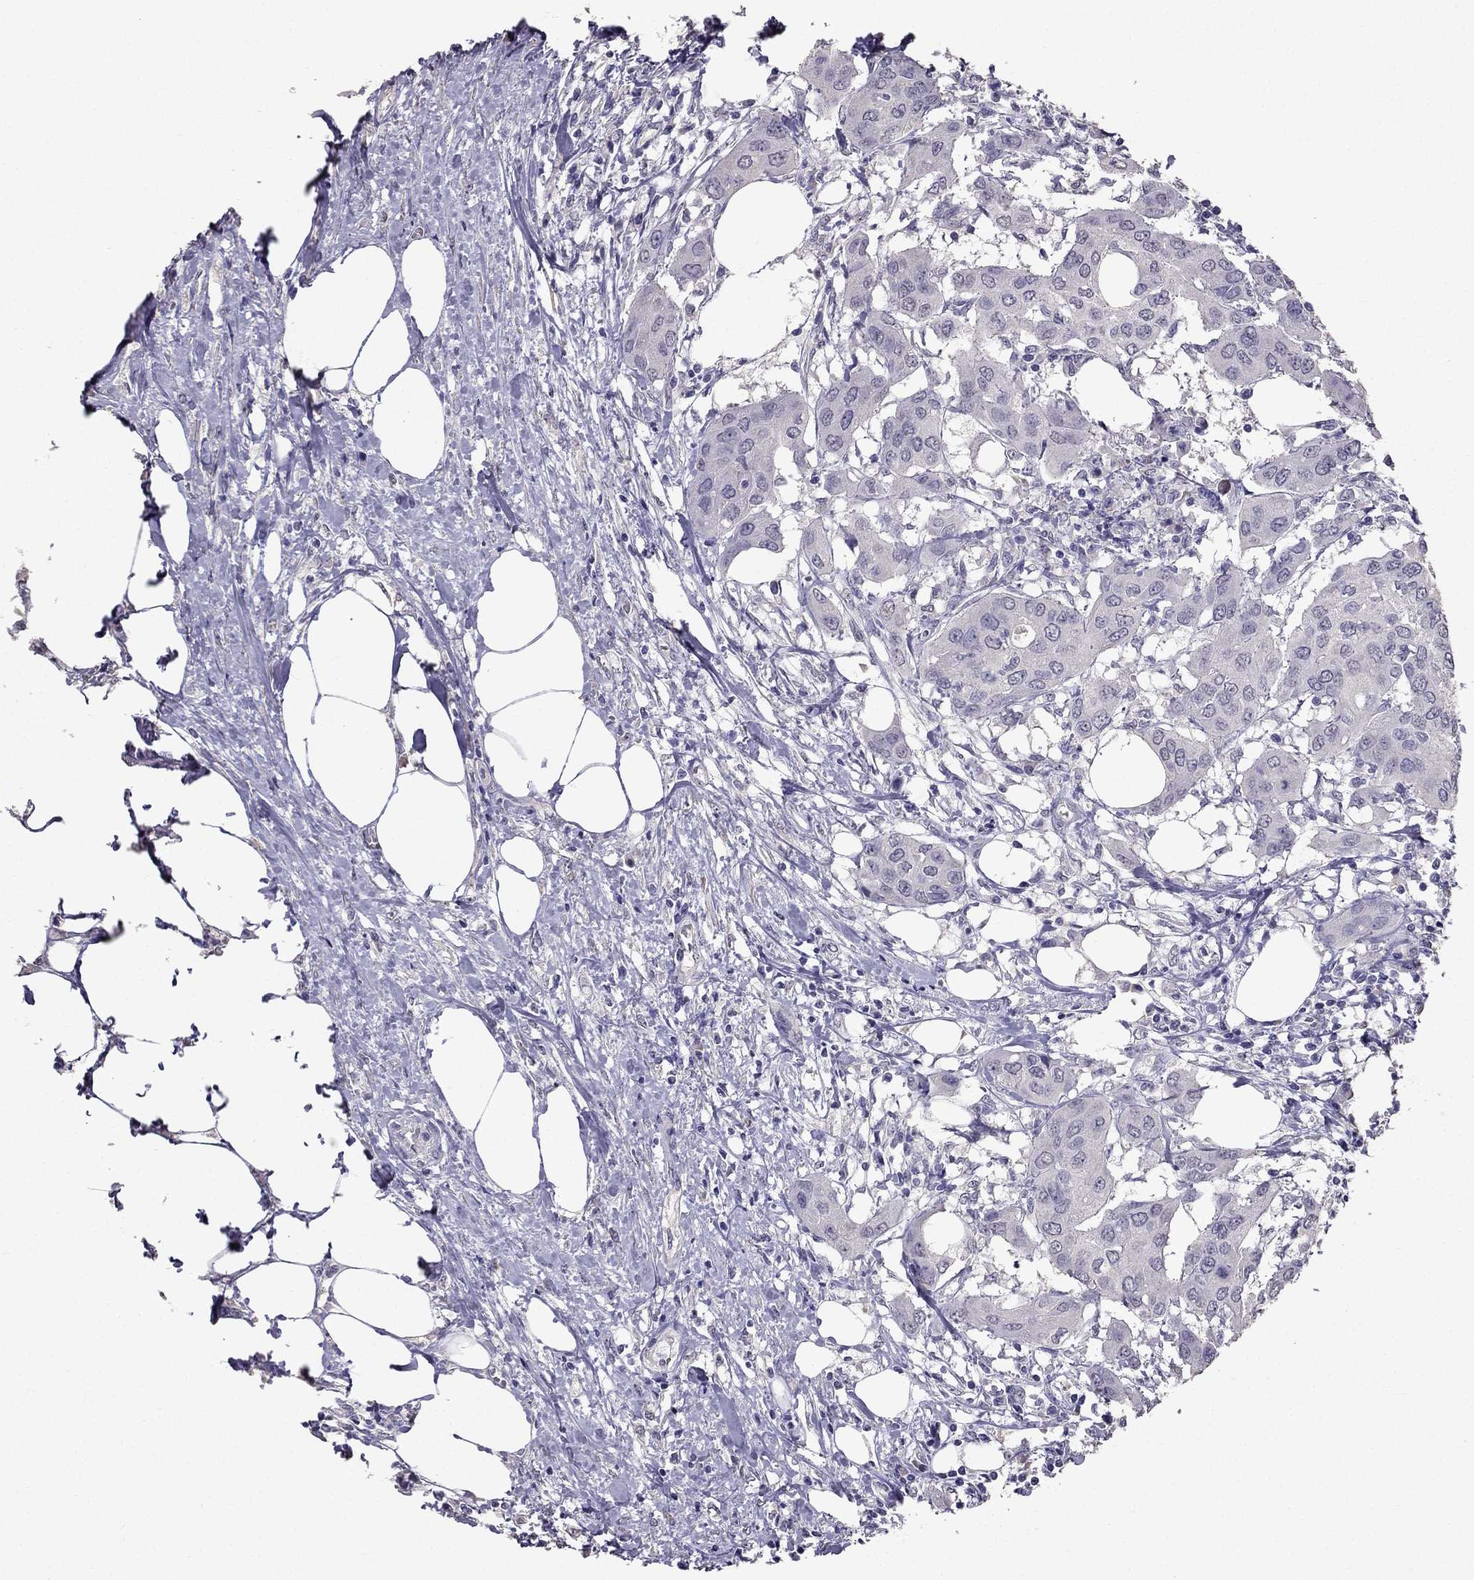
{"staining": {"intensity": "negative", "quantity": "none", "location": "none"}, "tissue": "urothelial cancer", "cell_type": "Tumor cells", "image_type": "cancer", "snomed": [{"axis": "morphology", "description": "Urothelial carcinoma, NOS"}, {"axis": "morphology", "description": "Urothelial carcinoma, High grade"}, {"axis": "topography", "description": "Urinary bladder"}], "caption": "Immunohistochemical staining of human high-grade urothelial carcinoma demonstrates no significant staining in tumor cells.", "gene": "SCG5", "patient": {"sex": "male", "age": 63}}